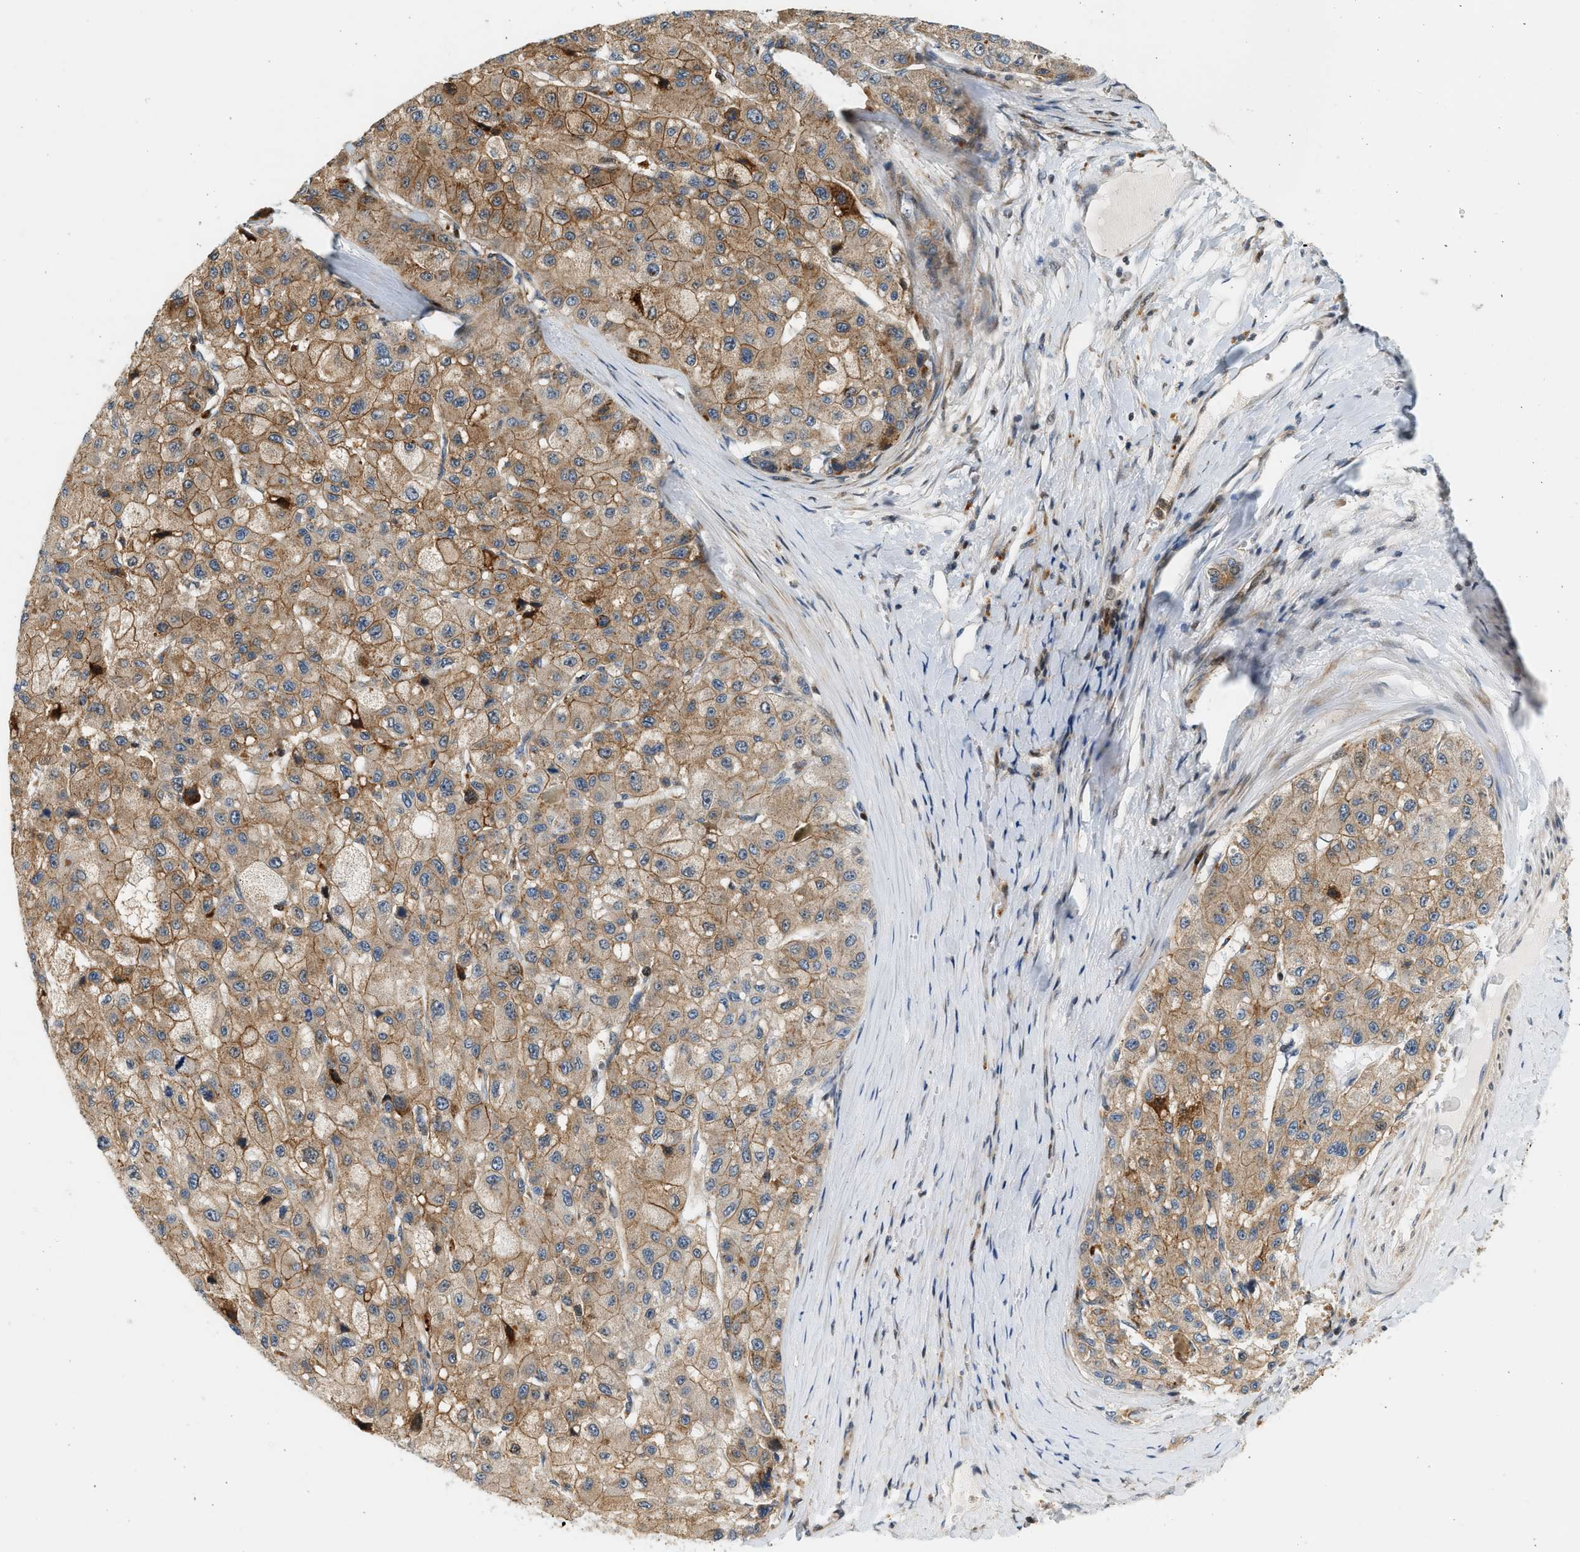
{"staining": {"intensity": "moderate", "quantity": ">75%", "location": "cytoplasmic/membranous"}, "tissue": "liver cancer", "cell_type": "Tumor cells", "image_type": "cancer", "snomed": [{"axis": "morphology", "description": "Carcinoma, Hepatocellular, NOS"}, {"axis": "topography", "description": "Liver"}], "caption": "Liver cancer (hepatocellular carcinoma) stained with a brown dye reveals moderate cytoplasmic/membranous positive staining in approximately >75% of tumor cells.", "gene": "NRSN2", "patient": {"sex": "male", "age": 80}}